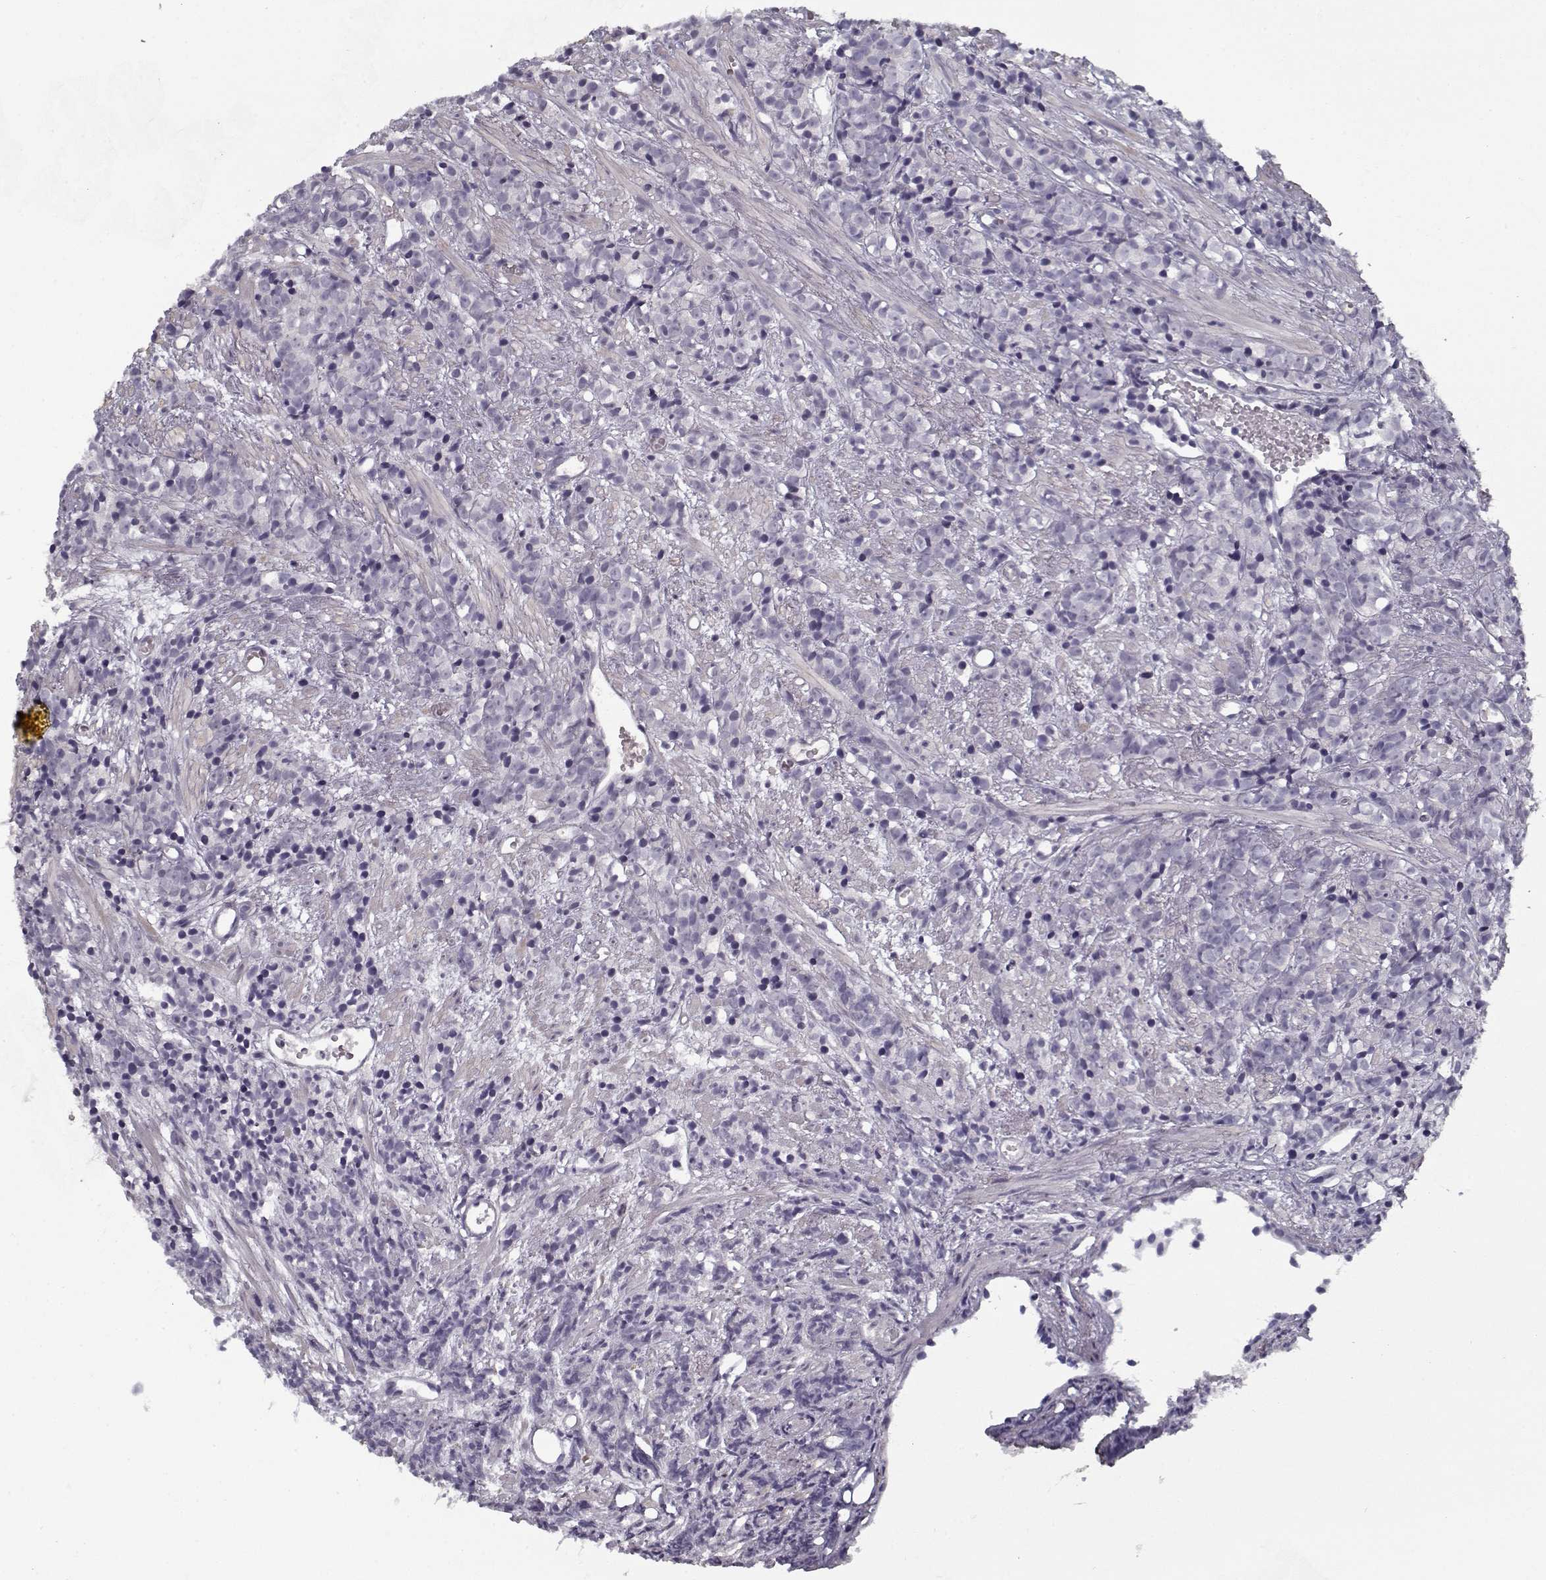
{"staining": {"intensity": "negative", "quantity": "none", "location": "none"}, "tissue": "prostate cancer", "cell_type": "Tumor cells", "image_type": "cancer", "snomed": [{"axis": "morphology", "description": "Adenocarcinoma, High grade"}, {"axis": "topography", "description": "Prostate"}], "caption": "High magnification brightfield microscopy of prostate adenocarcinoma (high-grade) stained with DAB (brown) and counterstained with hematoxylin (blue): tumor cells show no significant staining.", "gene": "SPACA9", "patient": {"sex": "male", "age": 81}}